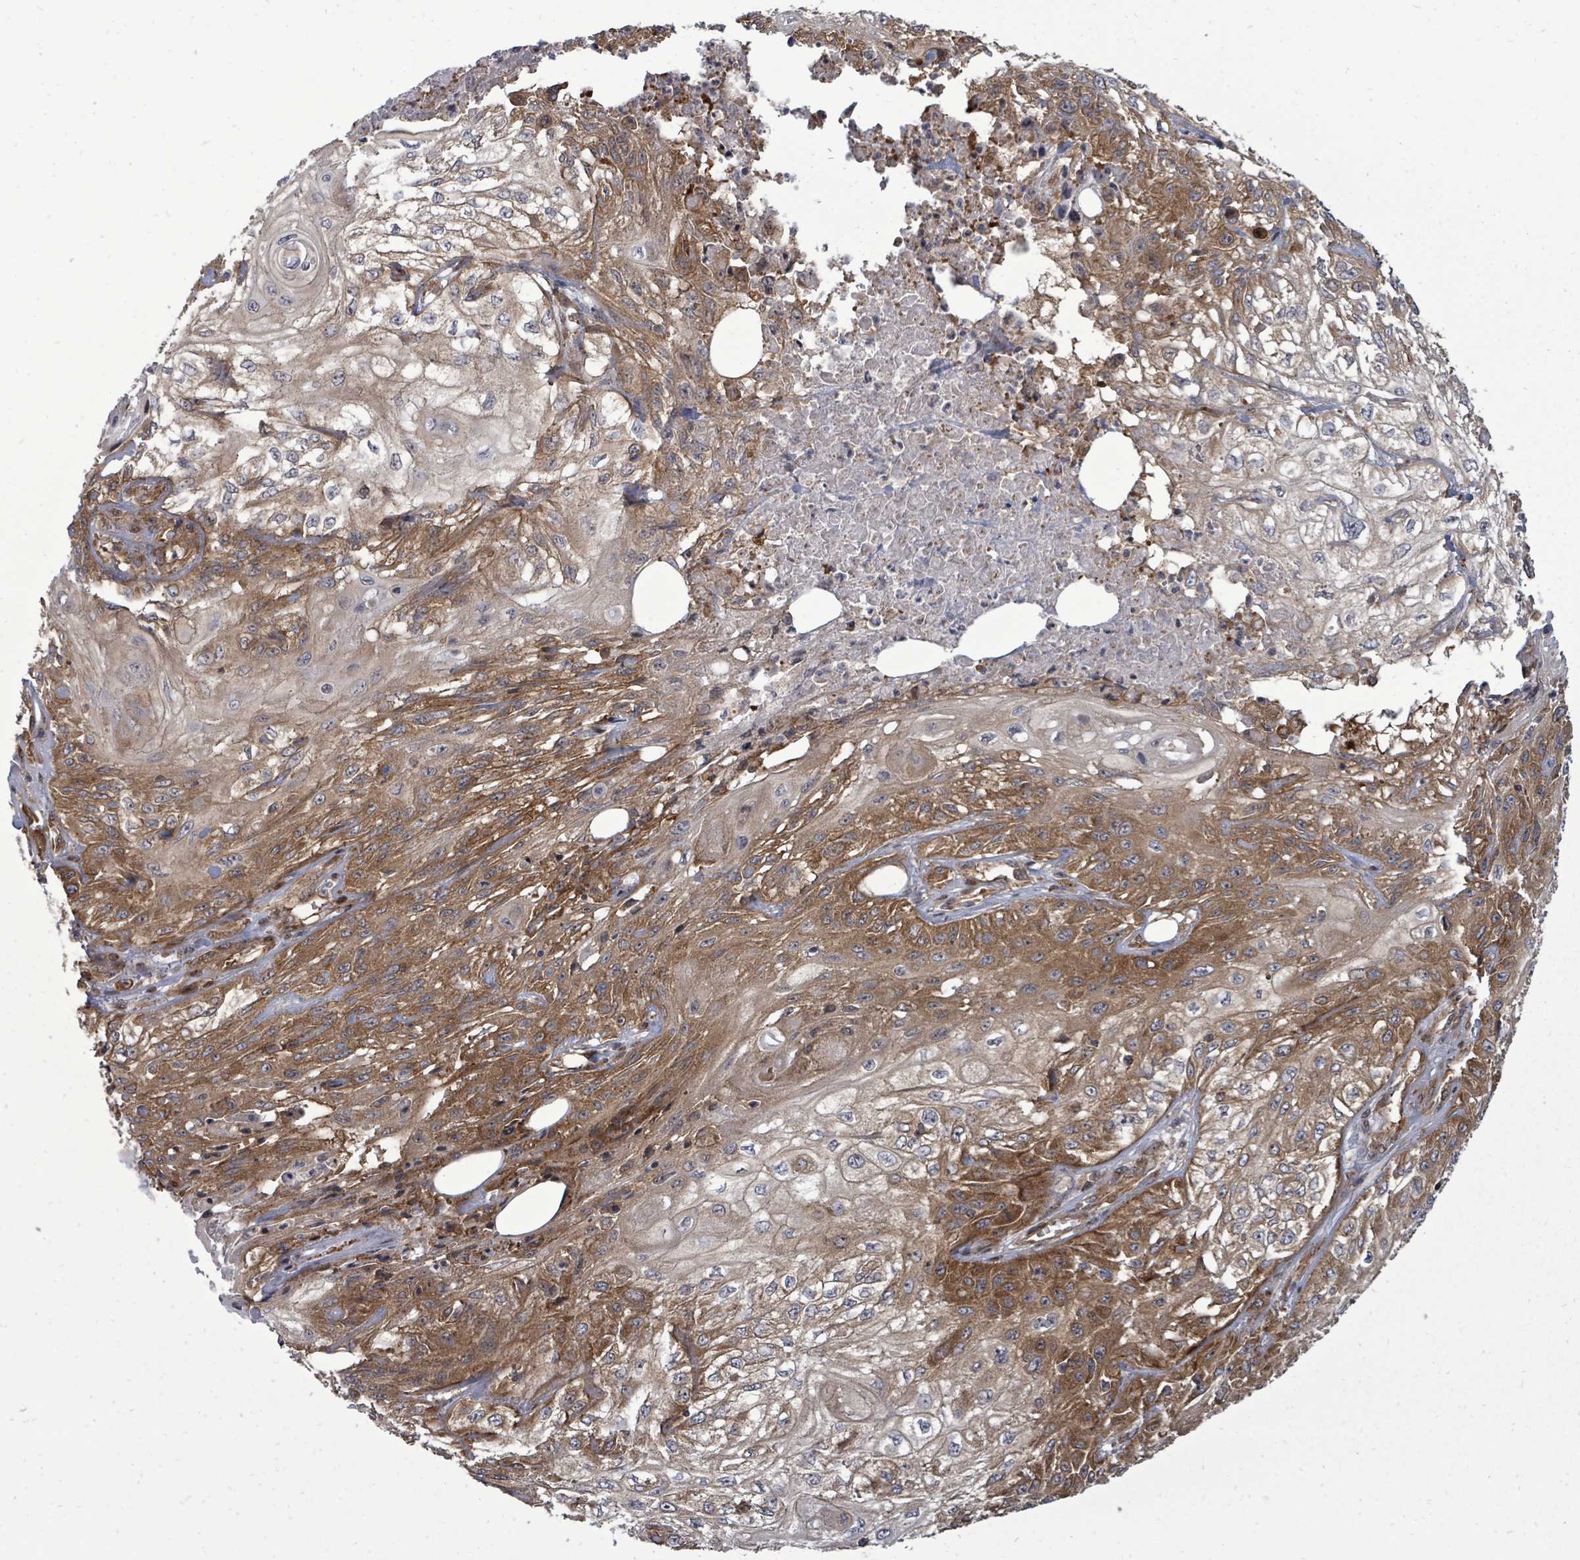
{"staining": {"intensity": "moderate", "quantity": ">75%", "location": "cytoplasmic/membranous"}, "tissue": "skin cancer", "cell_type": "Tumor cells", "image_type": "cancer", "snomed": [{"axis": "morphology", "description": "Squamous cell carcinoma, NOS"}, {"axis": "morphology", "description": "Squamous cell carcinoma, metastatic, NOS"}, {"axis": "topography", "description": "Skin"}, {"axis": "topography", "description": "Lymph node"}], "caption": "A histopathology image of skin metastatic squamous cell carcinoma stained for a protein displays moderate cytoplasmic/membranous brown staining in tumor cells.", "gene": "EIF3C", "patient": {"sex": "male", "age": 75}}